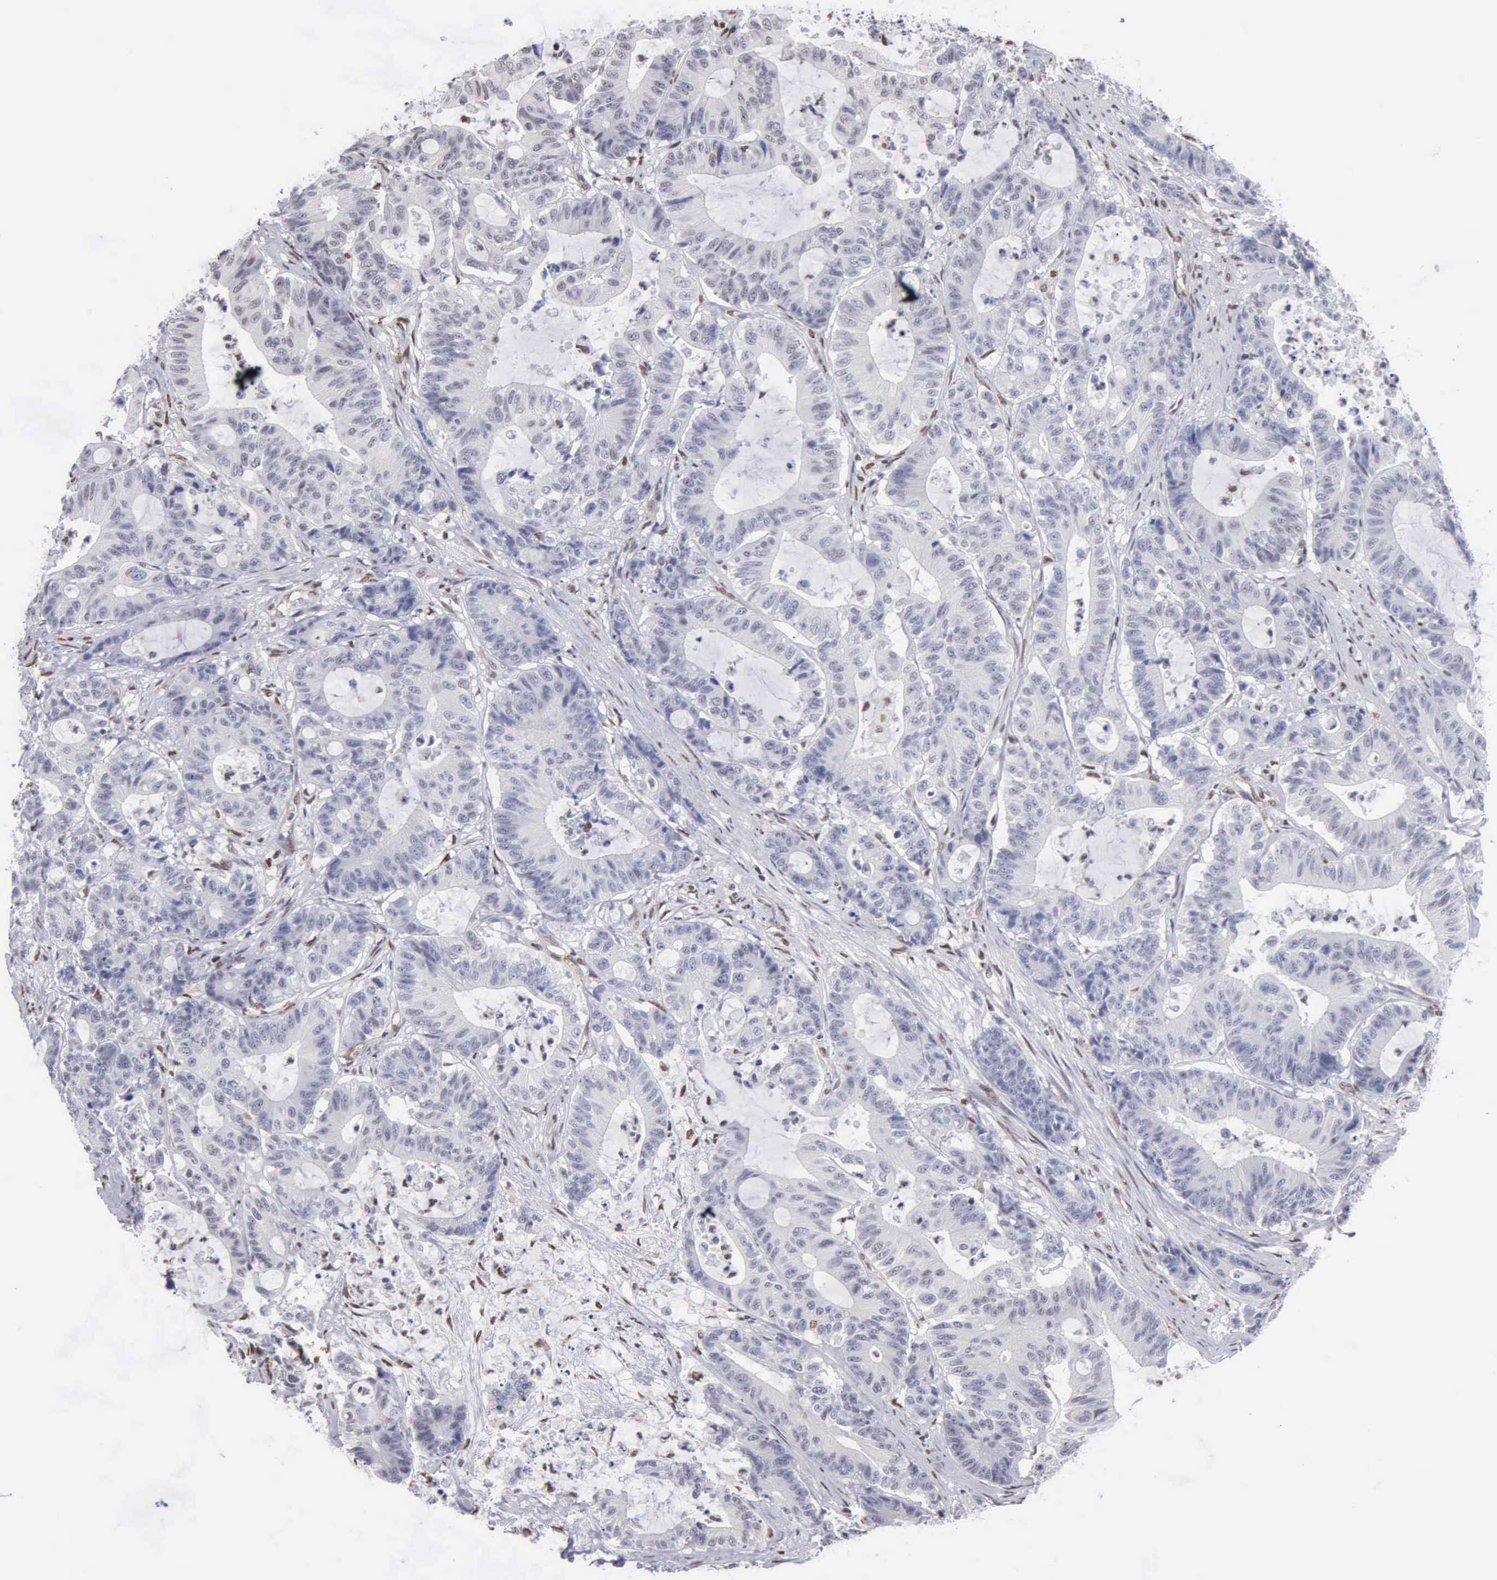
{"staining": {"intensity": "negative", "quantity": "none", "location": "none"}, "tissue": "colorectal cancer", "cell_type": "Tumor cells", "image_type": "cancer", "snomed": [{"axis": "morphology", "description": "Adenocarcinoma, NOS"}, {"axis": "topography", "description": "Colon"}], "caption": "There is no significant positivity in tumor cells of colorectal adenocarcinoma.", "gene": "CCNG1", "patient": {"sex": "female", "age": 84}}